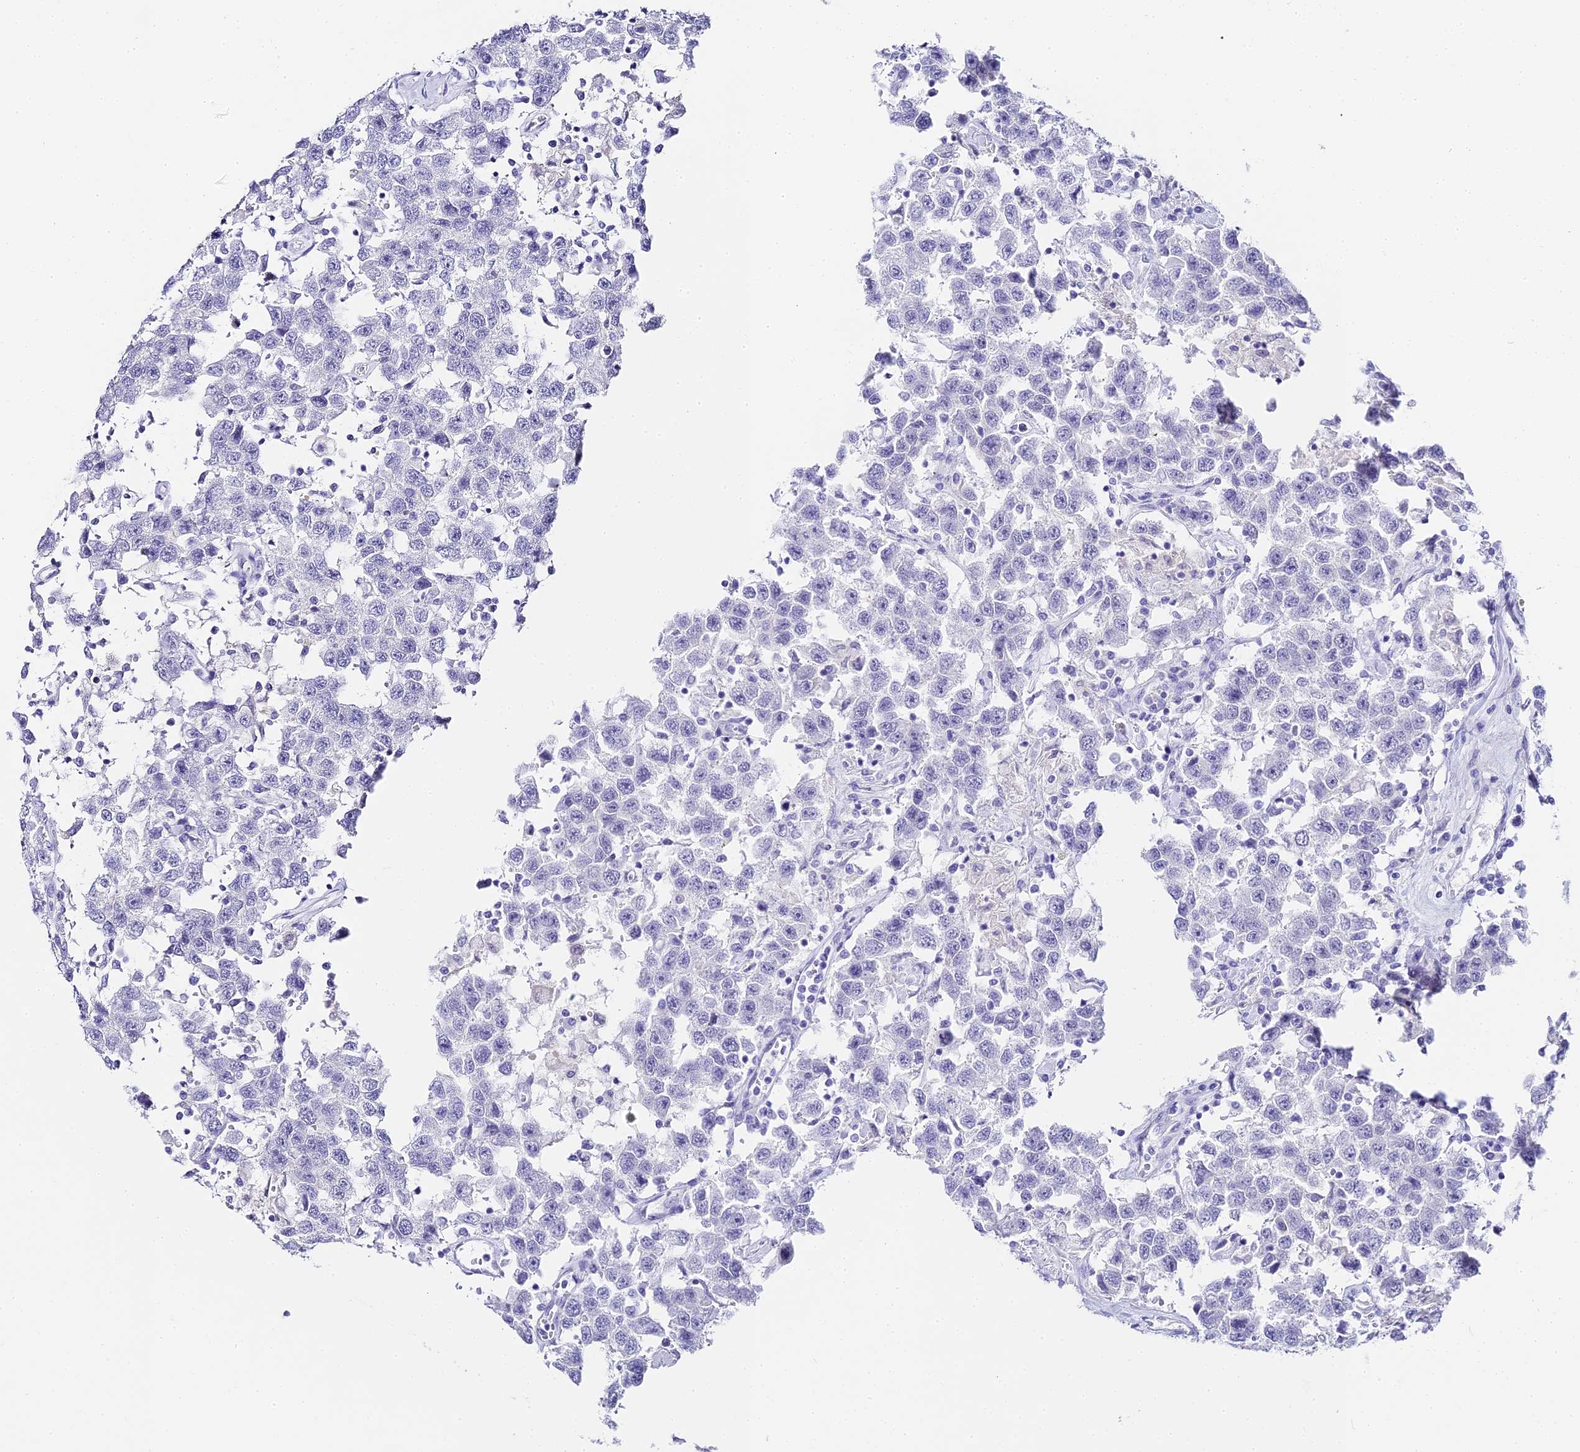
{"staining": {"intensity": "negative", "quantity": "none", "location": "none"}, "tissue": "testis cancer", "cell_type": "Tumor cells", "image_type": "cancer", "snomed": [{"axis": "morphology", "description": "Seminoma, NOS"}, {"axis": "topography", "description": "Testis"}], "caption": "Testis cancer (seminoma) stained for a protein using IHC demonstrates no positivity tumor cells.", "gene": "ABHD14A-ACY1", "patient": {"sex": "male", "age": 41}}